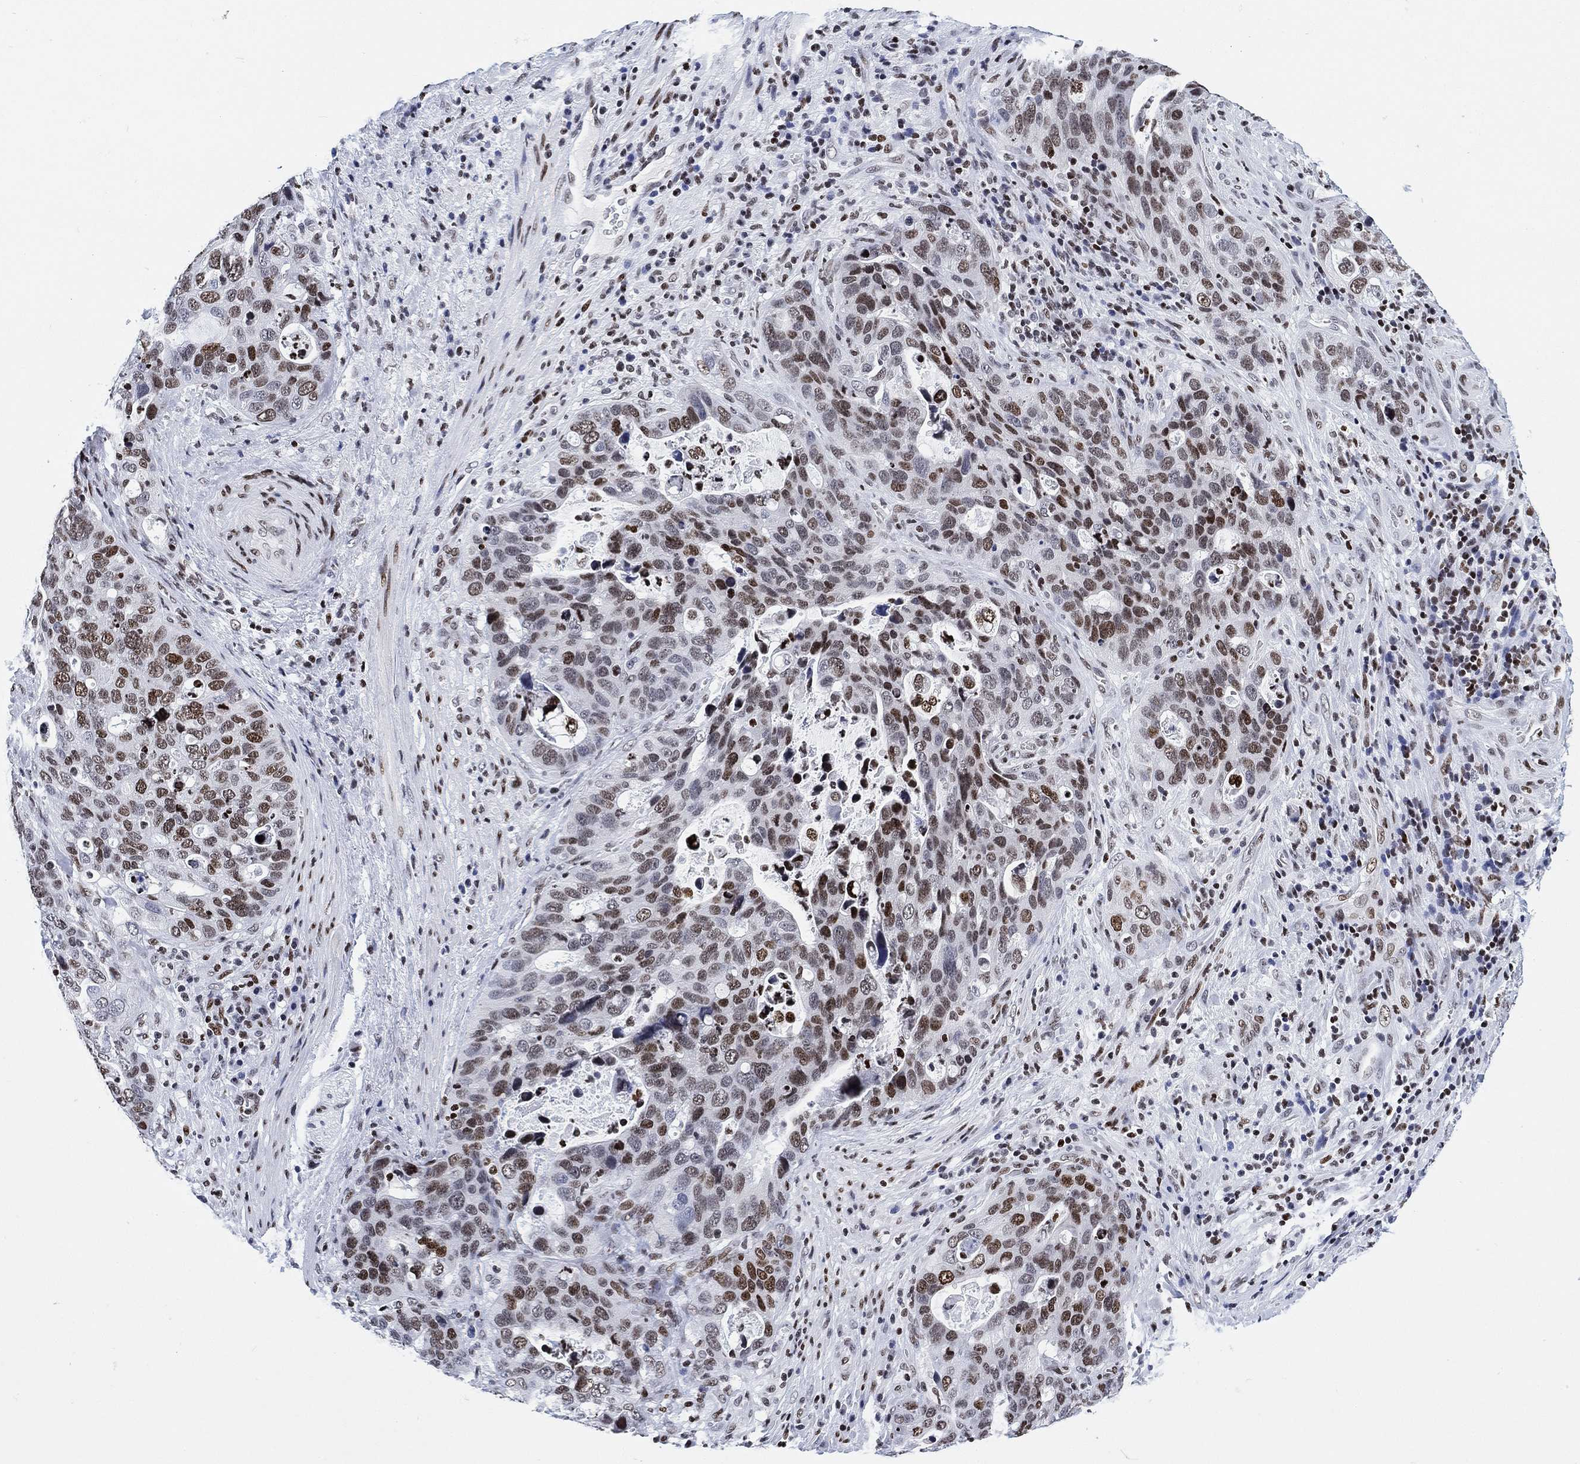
{"staining": {"intensity": "moderate", "quantity": "<25%", "location": "nuclear"}, "tissue": "stomach cancer", "cell_type": "Tumor cells", "image_type": "cancer", "snomed": [{"axis": "morphology", "description": "Adenocarcinoma, NOS"}, {"axis": "topography", "description": "Stomach"}], "caption": "Immunohistochemistry image of neoplastic tissue: stomach cancer (adenocarcinoma) stained using immunohistochemistry reveals low levels of moderate protein expression localized specifically in the nuclear of tumor cells, appearing as a nuclear brown color.", "gene": "H1-10", "patient": {"sex": "male", "age": 54}}